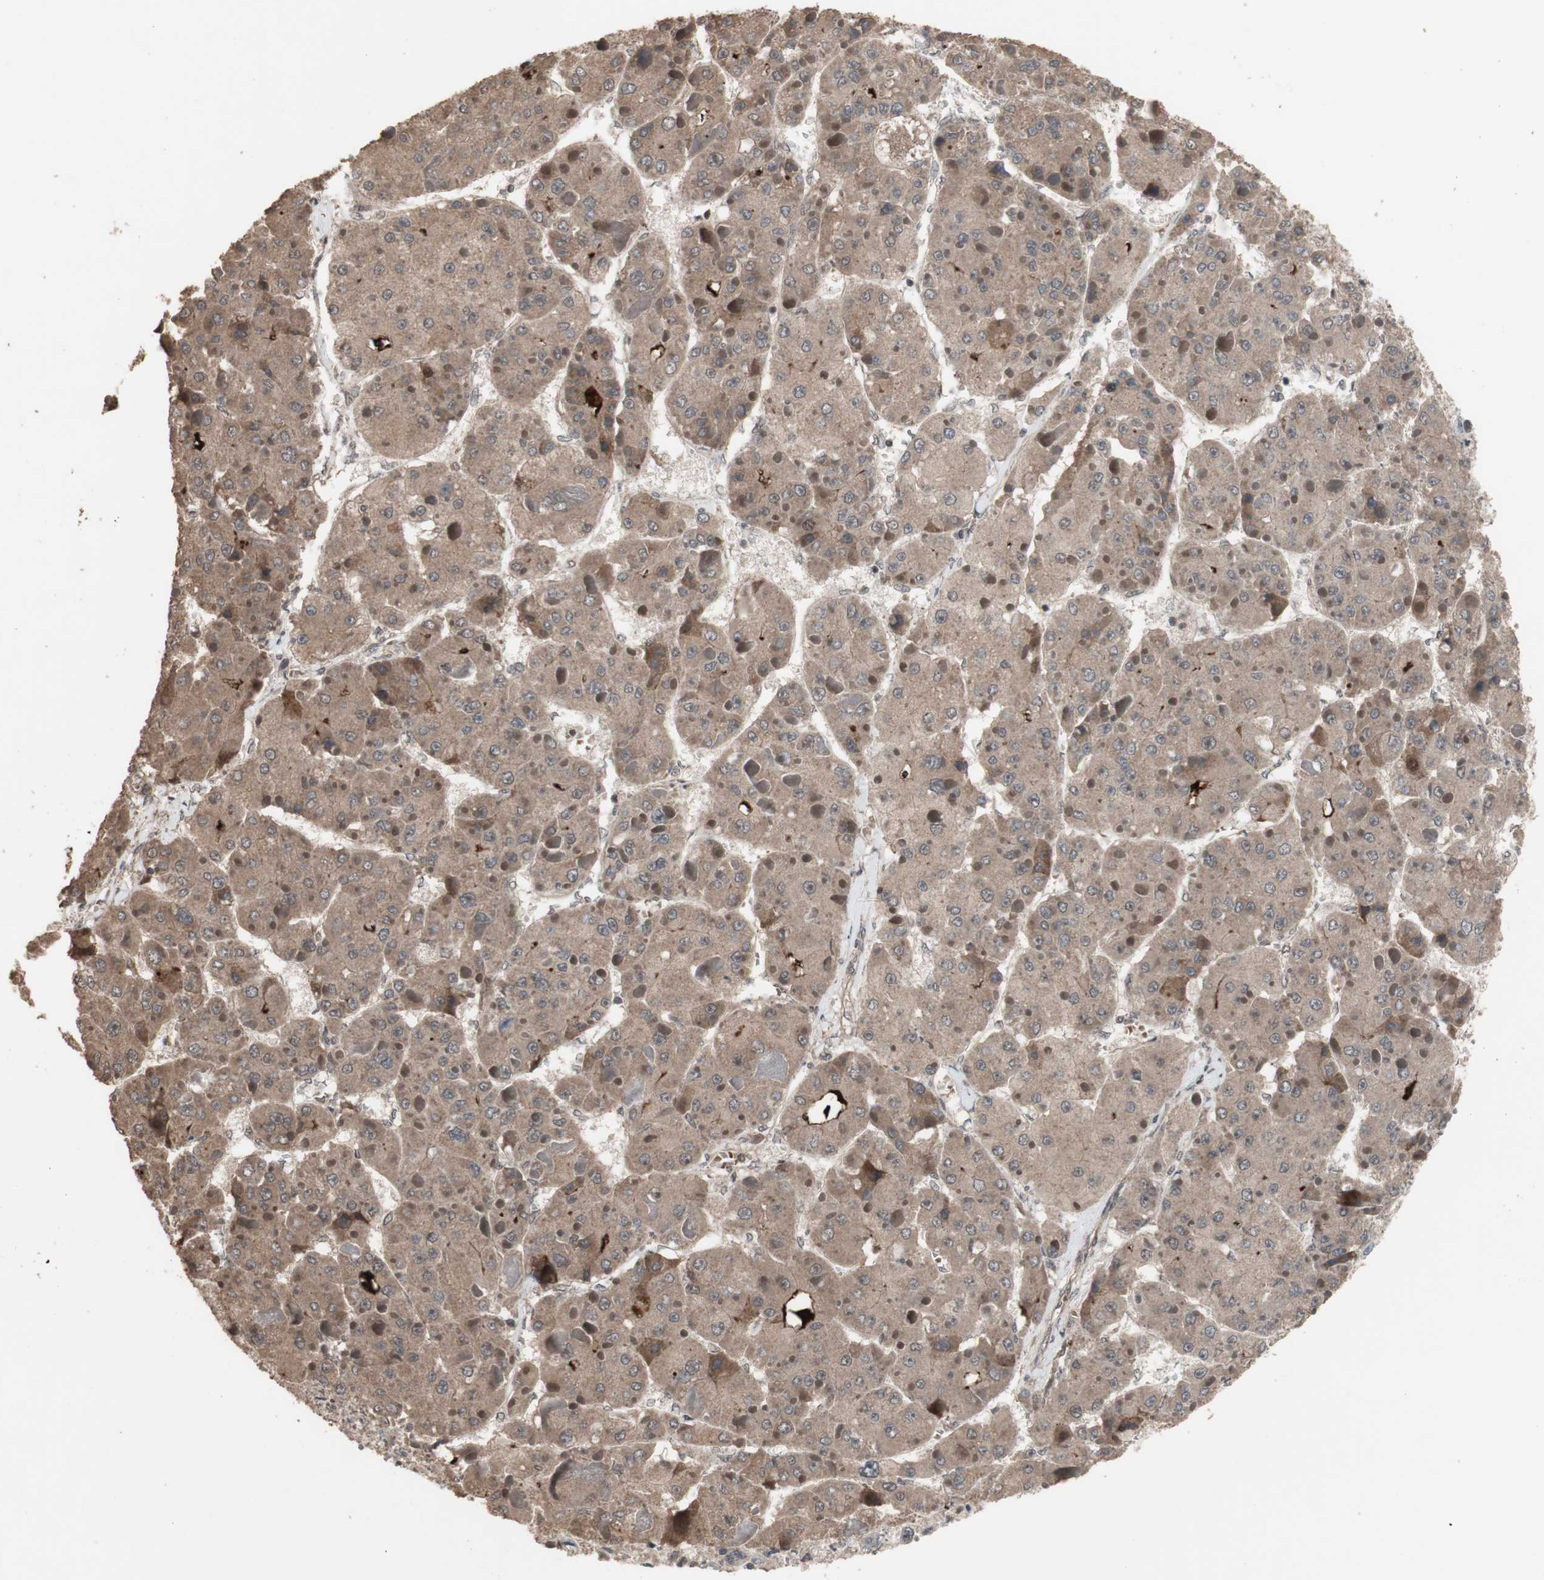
{"staining": {"intensity": "moderate", "quantity": ">75%", "location": "cytoplasmic/membranous,nuclear"}, "tissue": "liver cancer", "cell_type": "Tumor cells", "image_type": "cancer", "snomed": [{"axis": "morphology", "description": "Carcinoma, Hepatocellular, NOS"}, {"axis": "topography", "description": "Liver"}], "caption": "Human hepatocellular carcinoma (liver) stained with a brown dye shows moderate cytoplasmic/membranous and nuclear positive staining in approximately >75% of tumor cells.", "gene": "KANSL1", "patient": {"sex": "female", "age": 73}}